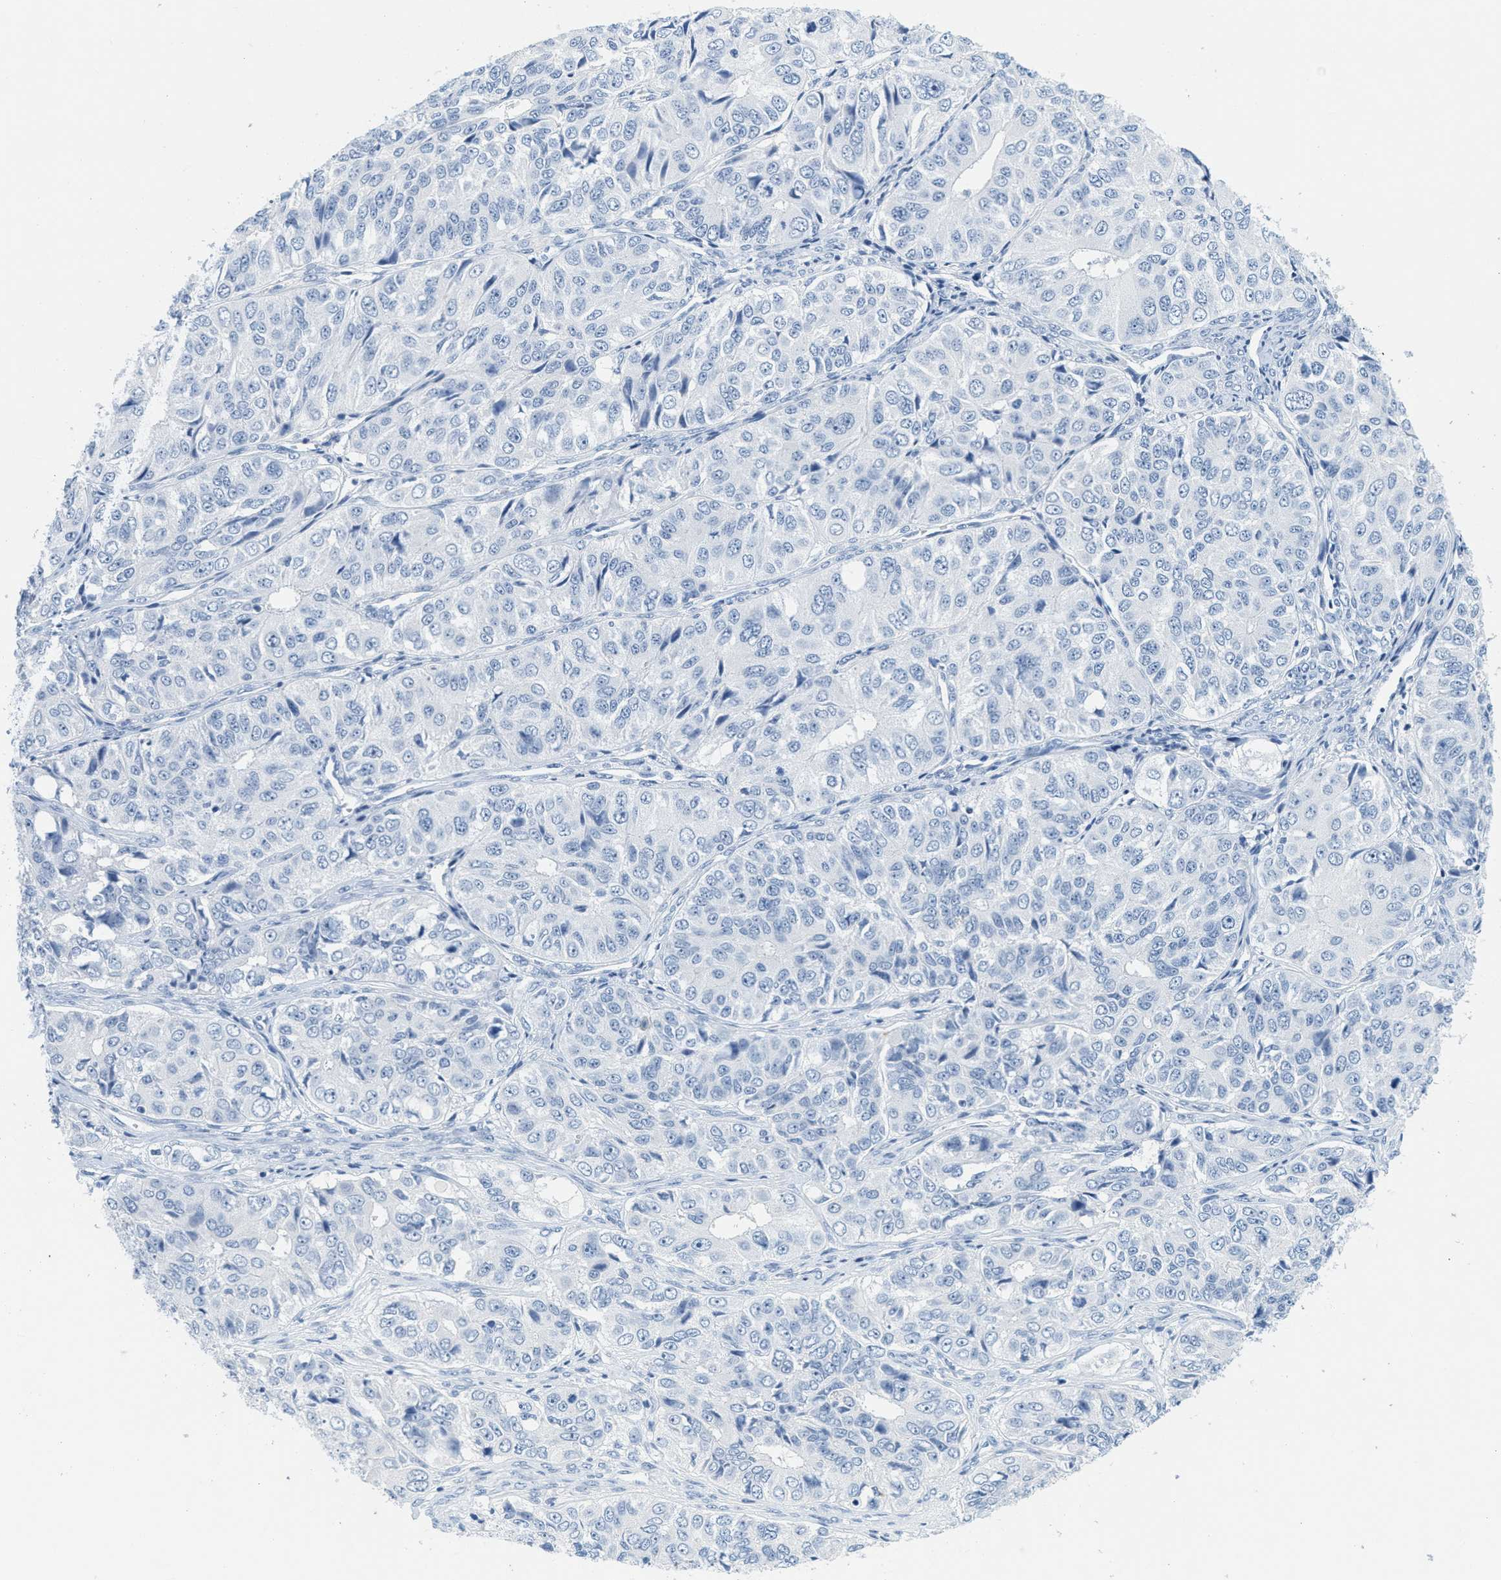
{"staining": {"intensity": "negative", "quantity": "none", "location": "none"}, "tissue": "ovarian cancer", "cell_type": "Tumor cells", "image_type": "cancer", "snomed": [{"axis": "morphology", "description": "Carcinoma, endometroid"}, {"axis": "topography", "description": "Ovary"}], "caption": "Immunohistochemical staining of ovarian cancer (endometroid carcinoma) displays no significant positivity in tumor cells.", "gene": "GPM6A", "patient": {"sex": "female", "age": 51}}